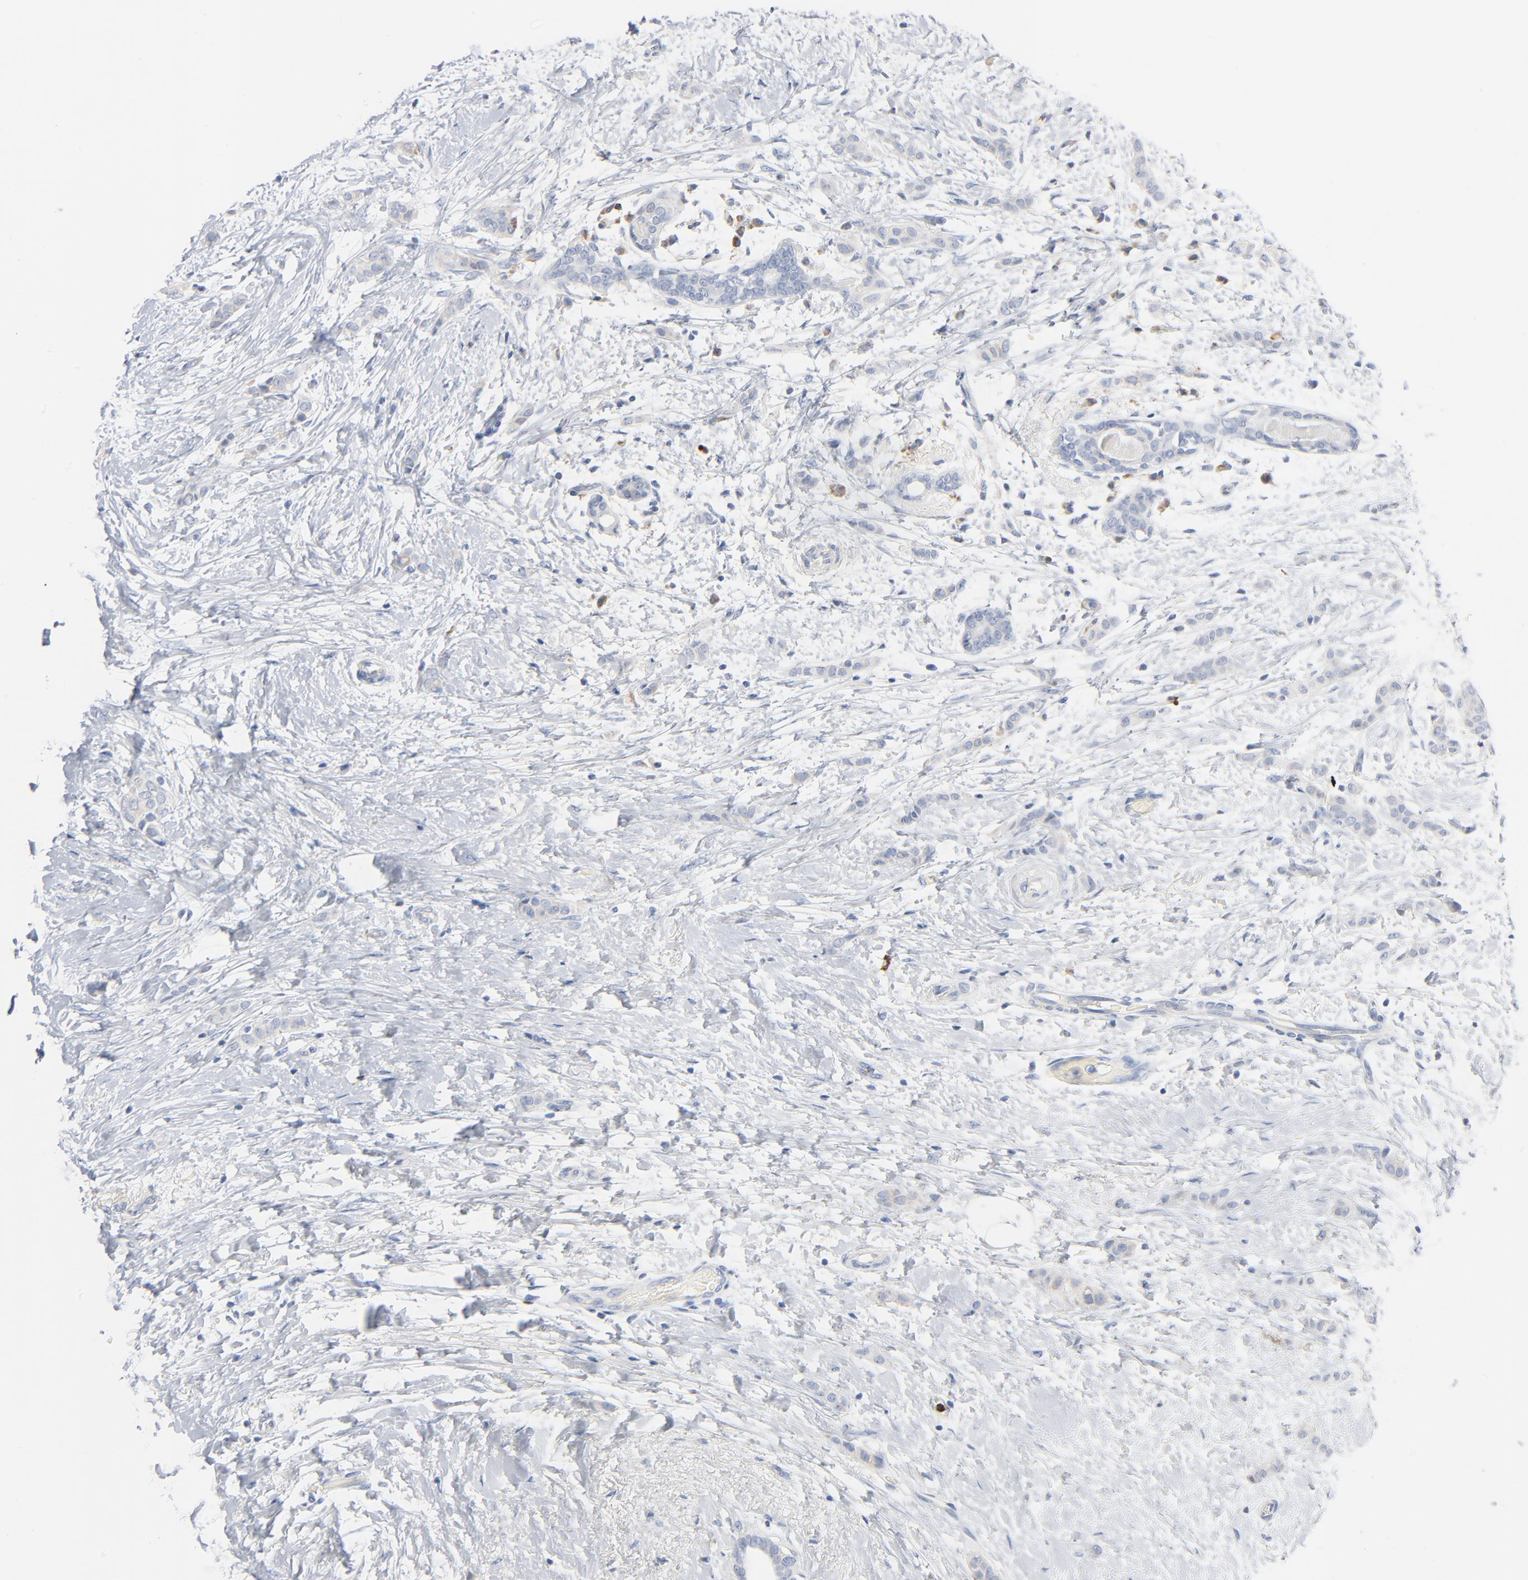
{"staining": {"intensity": "negative", "quantity": "none", "location": "none"}, "tissue": "breast cancer", "cell_type": "Tumor cells", "image_type": "cancer", "snomed": [{"axis": "morphology", "description": "Lobular carcinoma"}, {"axis": "topography", "description": "Breast"}], "caption": "This is a image of immunohistochemistry (IHC) staining of breast cancer, which shows no staining in tumor cells. Brightfield microscopy of IHC stained with DAB (brown) and hematoxylin (blue), captured at high magnification.", "gene": "GZMB", "patient": {"sex": "female", "age": 55}}